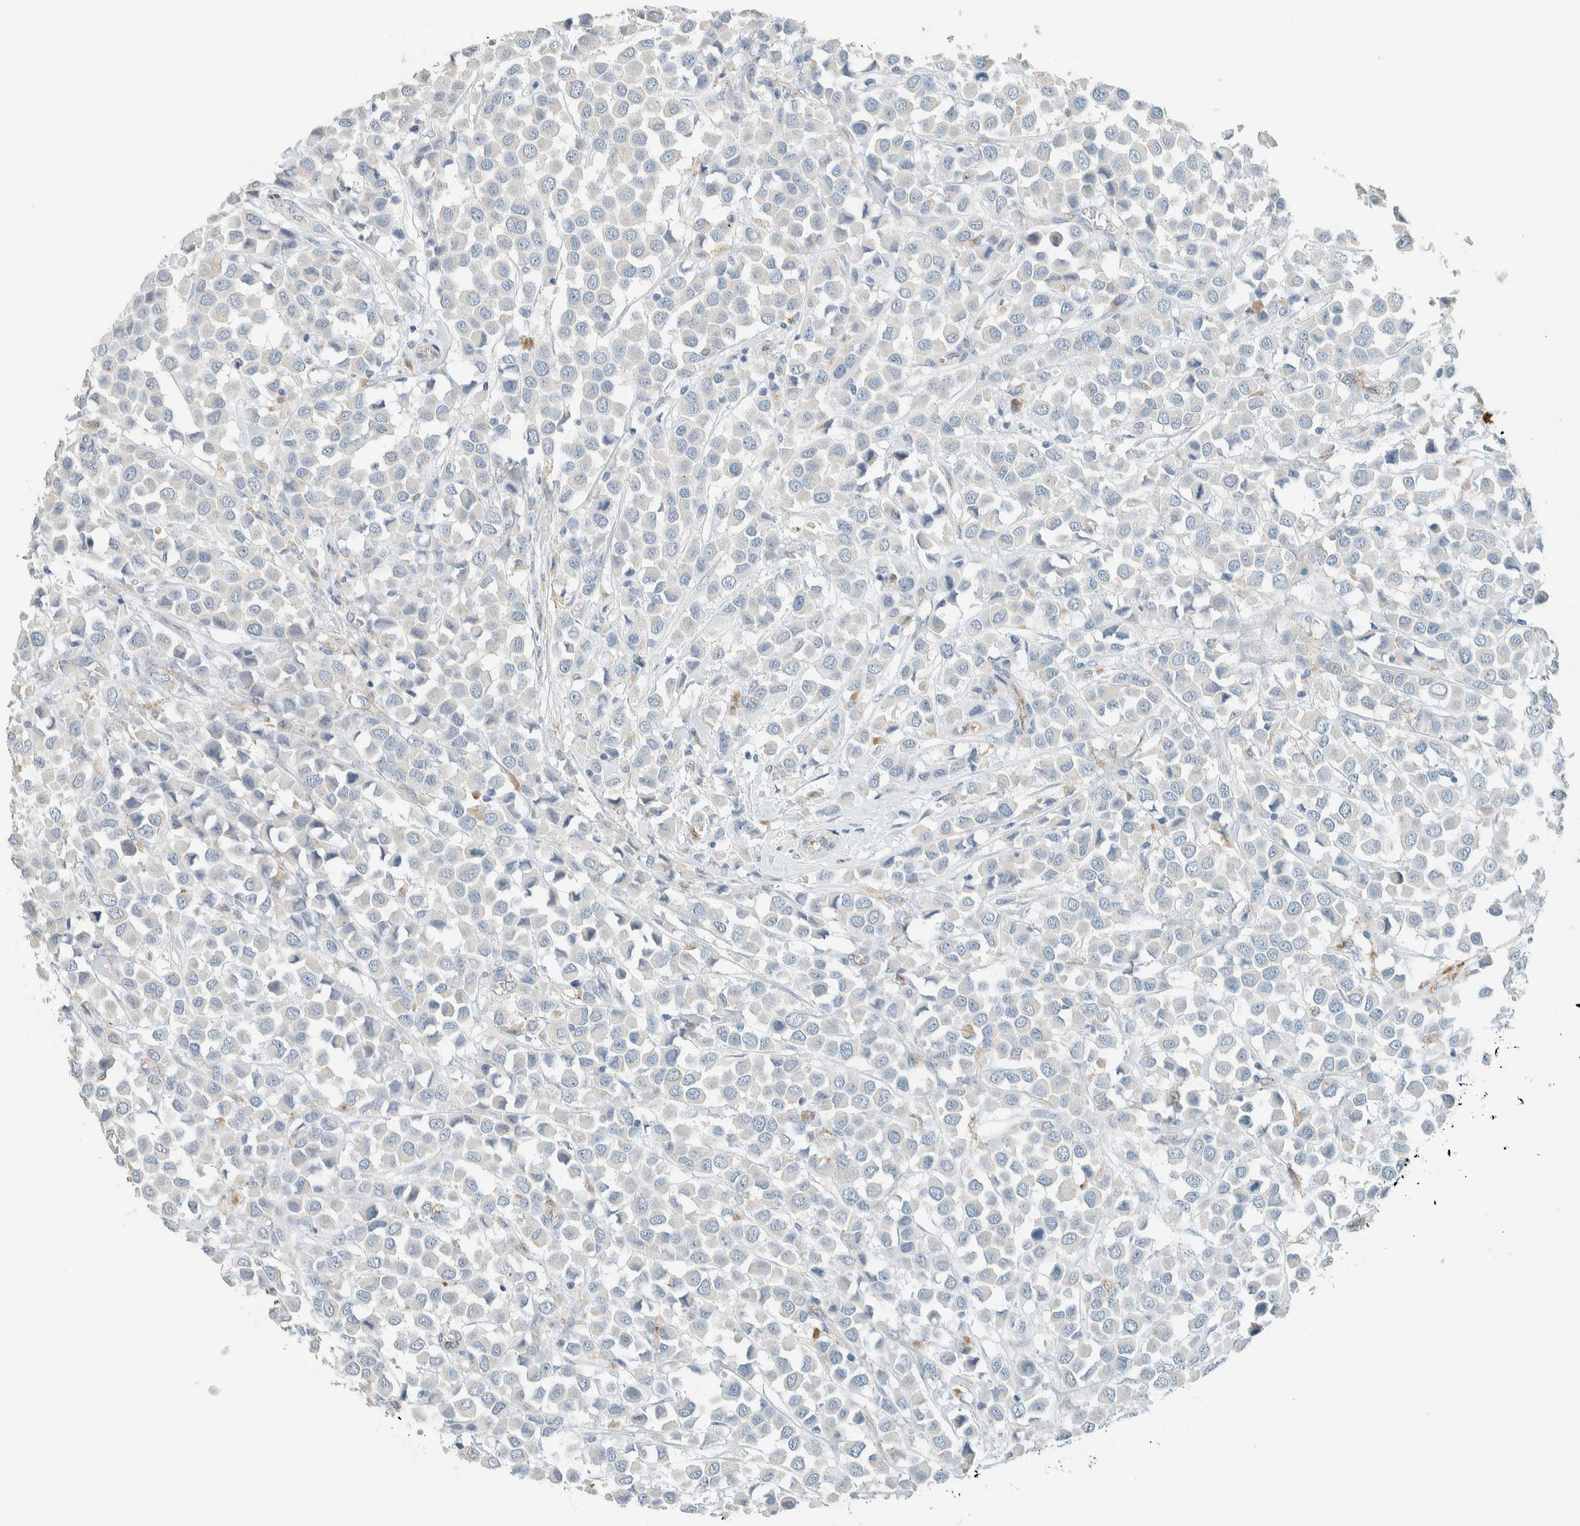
{"staining": {"intensity": "negative", "quantity": "none", "location": "none"}, "tissue": "breast cancer", "cell_type": "Tumor cells", "image_type": "cancer", "snomed": [{"axis": "morphology", "description": "Duct carcinoma"}, {"axis": "topography", "description": "Breast"}], "caption": "This is a photomicrograph of IHC staining of invasive ductal carcinoma (breast), which shows no staining in tumor cells.", "gene": "SLFN12", "patient": {"sex": "female", "age": 61}}